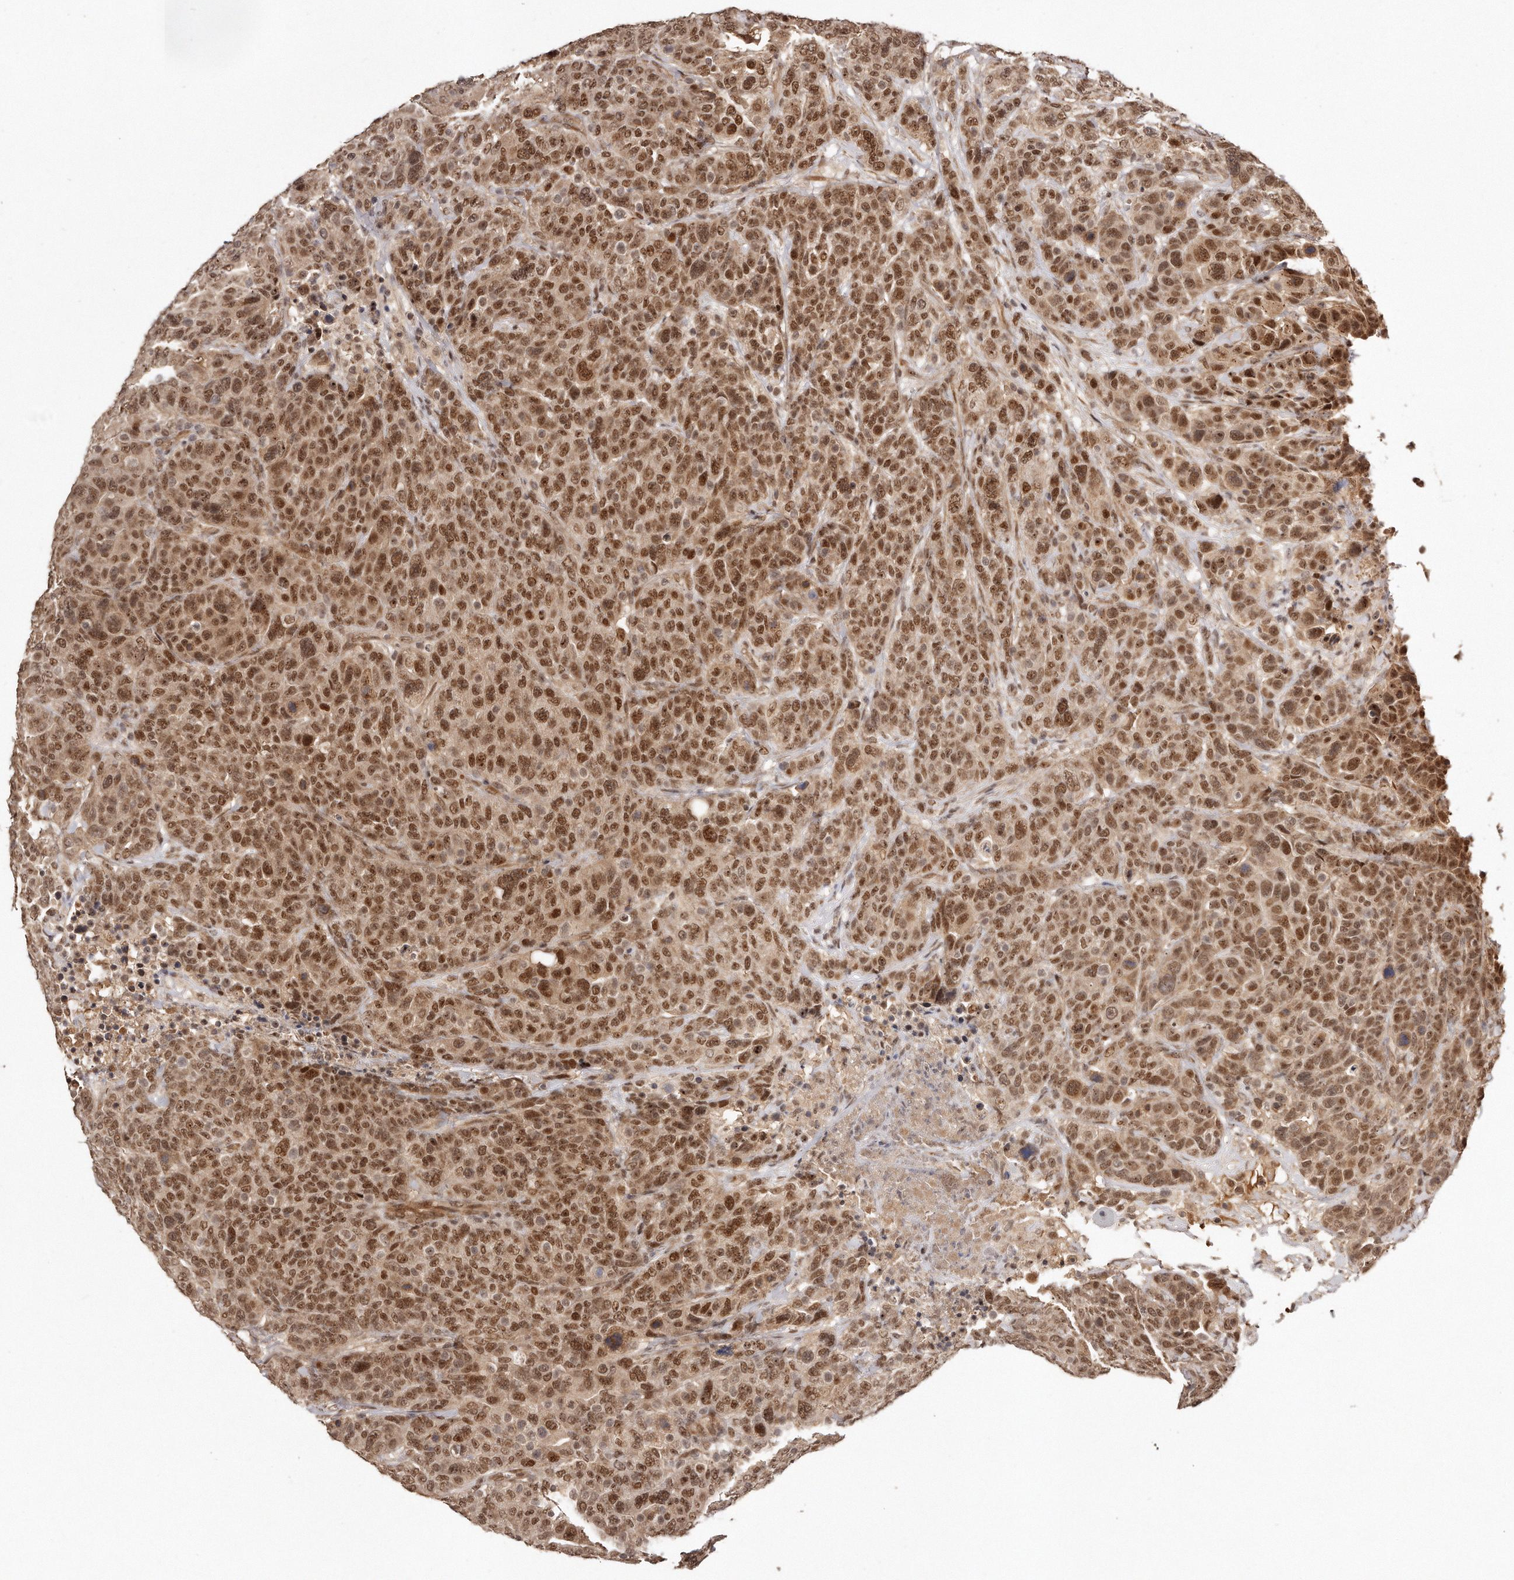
{"staining": {"intensity": "moderate", "quantity": ">75%", "location": "nuclear"}, "tissue": "breast cancer", "cell_type": "Tumor cells", "image_type": "cancer", "snomed": [{"axis": "morphology", "description": "Duct carcinoma"}, {"axis": "topography", "description": "Breast"}], "caption": "High-magnification brightfield microscopy of breast intraductal carcinoma stained with DAB (3,3'-diaminobenzidine) (brown) and counterstained with hematoxylin (blue). tumor cells exhibit moderate nuclear positivity is identified in approximately>75% of cells.", "gene": "SOX4", "patient": {"sex": "female", "age": 37}}